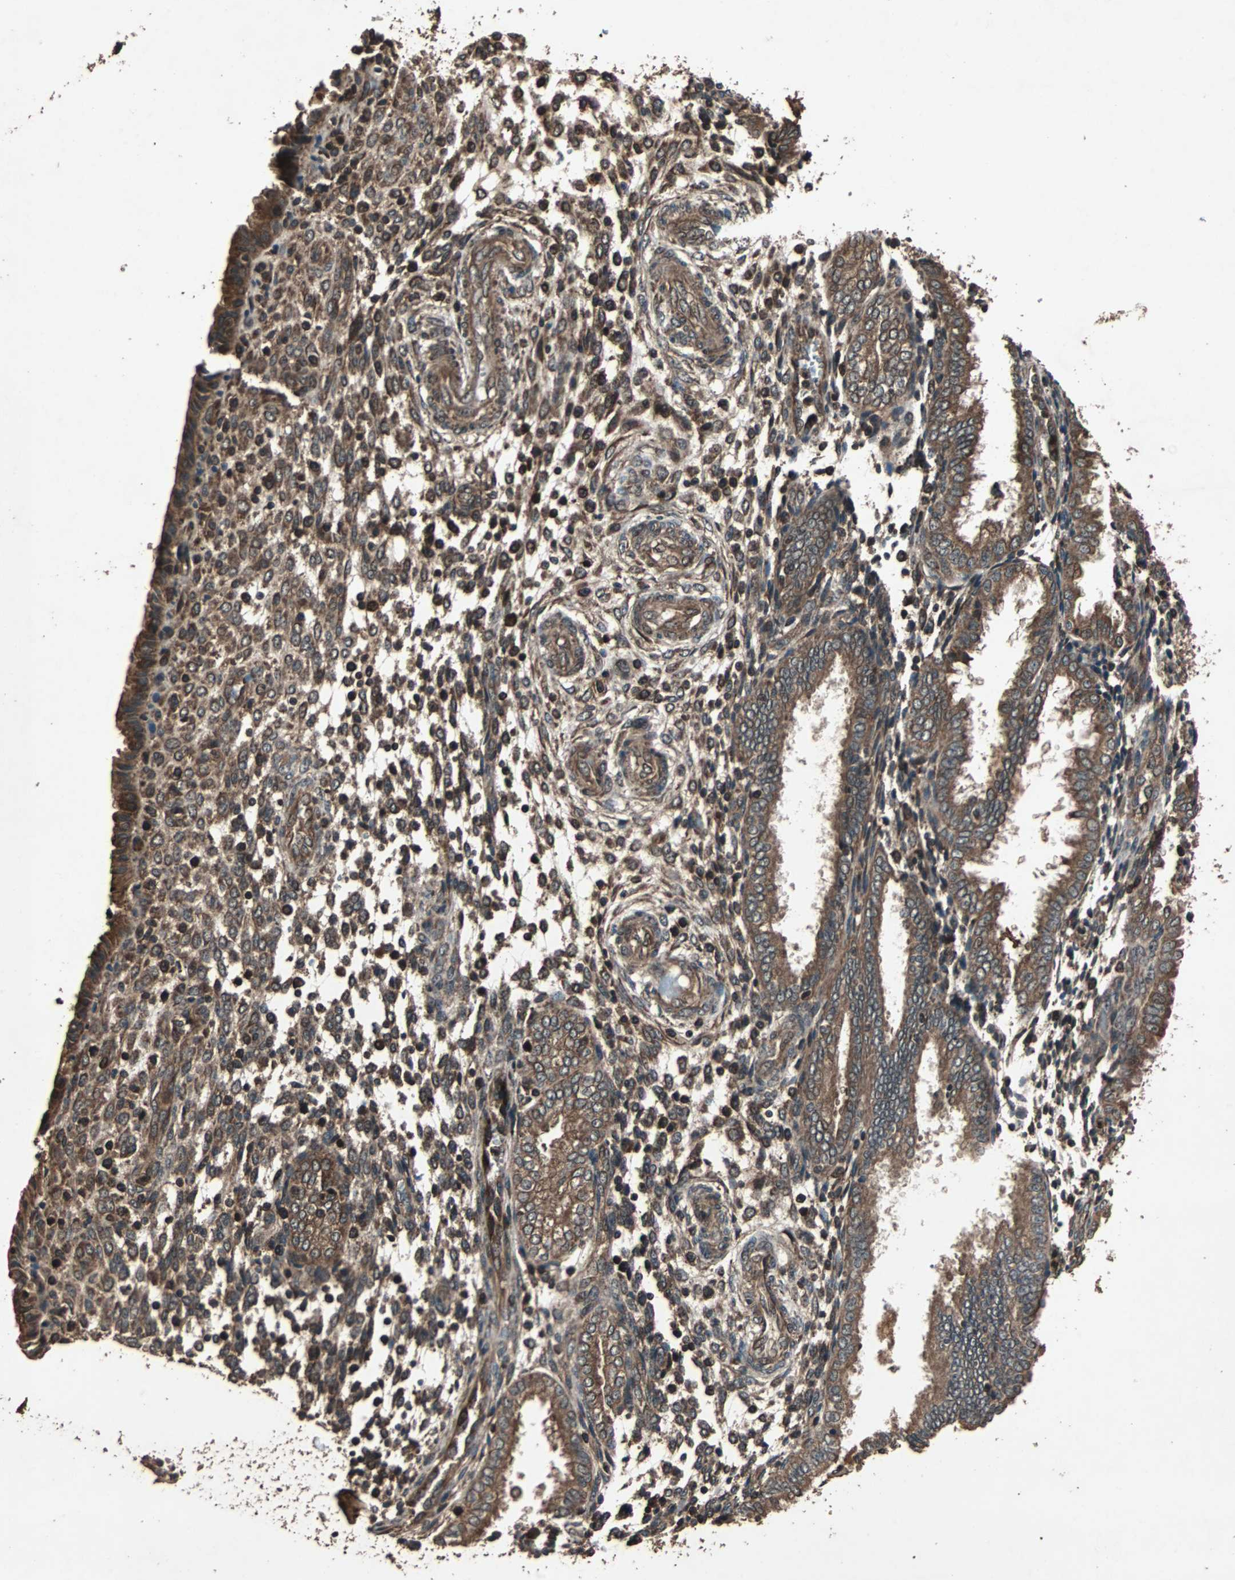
{"staining": {"intensity": "moderate", "quantity": ">75%", "location": "cytoplasmic/membranous"}, "tissue": "endometrium", "cell_type": "Cells in endometrial stroma", "image_type": "normal", "snomed": [{"axis": "morphology", "description": "Normal tissue, NOS"}, {"axis": "topography", "description": "Endometrium"}], "caption": "IHC micrograph of unremarkable endometrium: endometrium stained using IHC reveals medium levels of moderate protein expression localized specifically in the cytoplasmic/membranous of cells in endometrial stroma, appearing as a cytoplasmic/membranous brown color.", "gene": "LAMTOR5", "patient": {"sex": "female", "age": 33}}